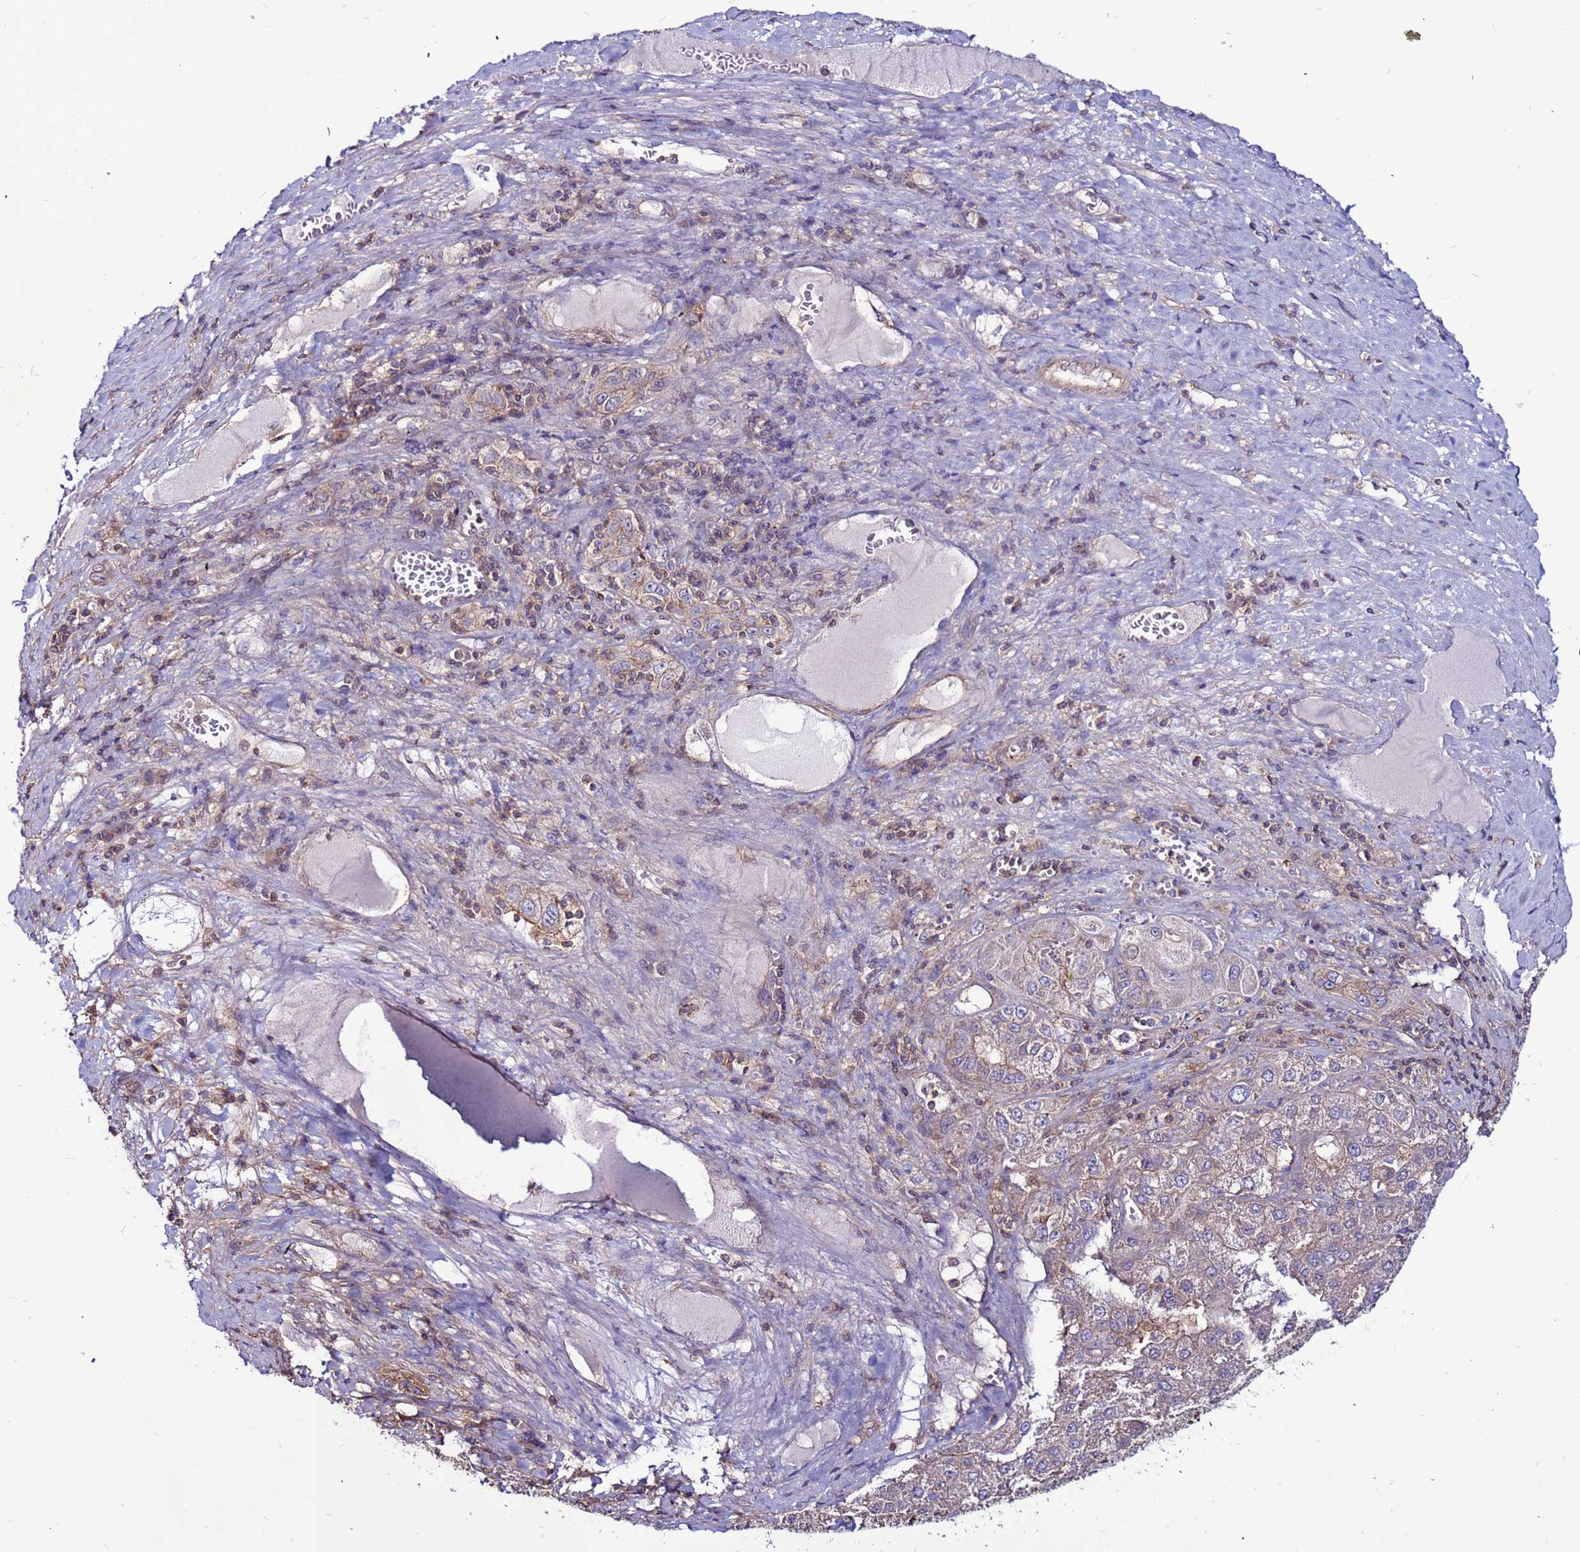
{"staining": {"intensity": "weak", "quantity": "<25%", "location": "cytoplasmic/membranous"}, "tissue": "liver cancer", "cell_type": "Tumor cells", "image_type": "cancer", "snomed": [{"axis": "morphology", "description": "Carcinoma, Hepatocellular, NOS"}, {"axis": "topography", "description": "Liver"}], "caption": "Tumor cells show no significant protein positivity in liver cancer (hepatocellular carcinoma). The staining was performed using DAB to visualize the protein expression in brown, while the nuclei were stained in blue with hematoxylin (Magnification: 20x).", "gene": "NRN1L", "patient": {"sex": "female", "age": 73}}